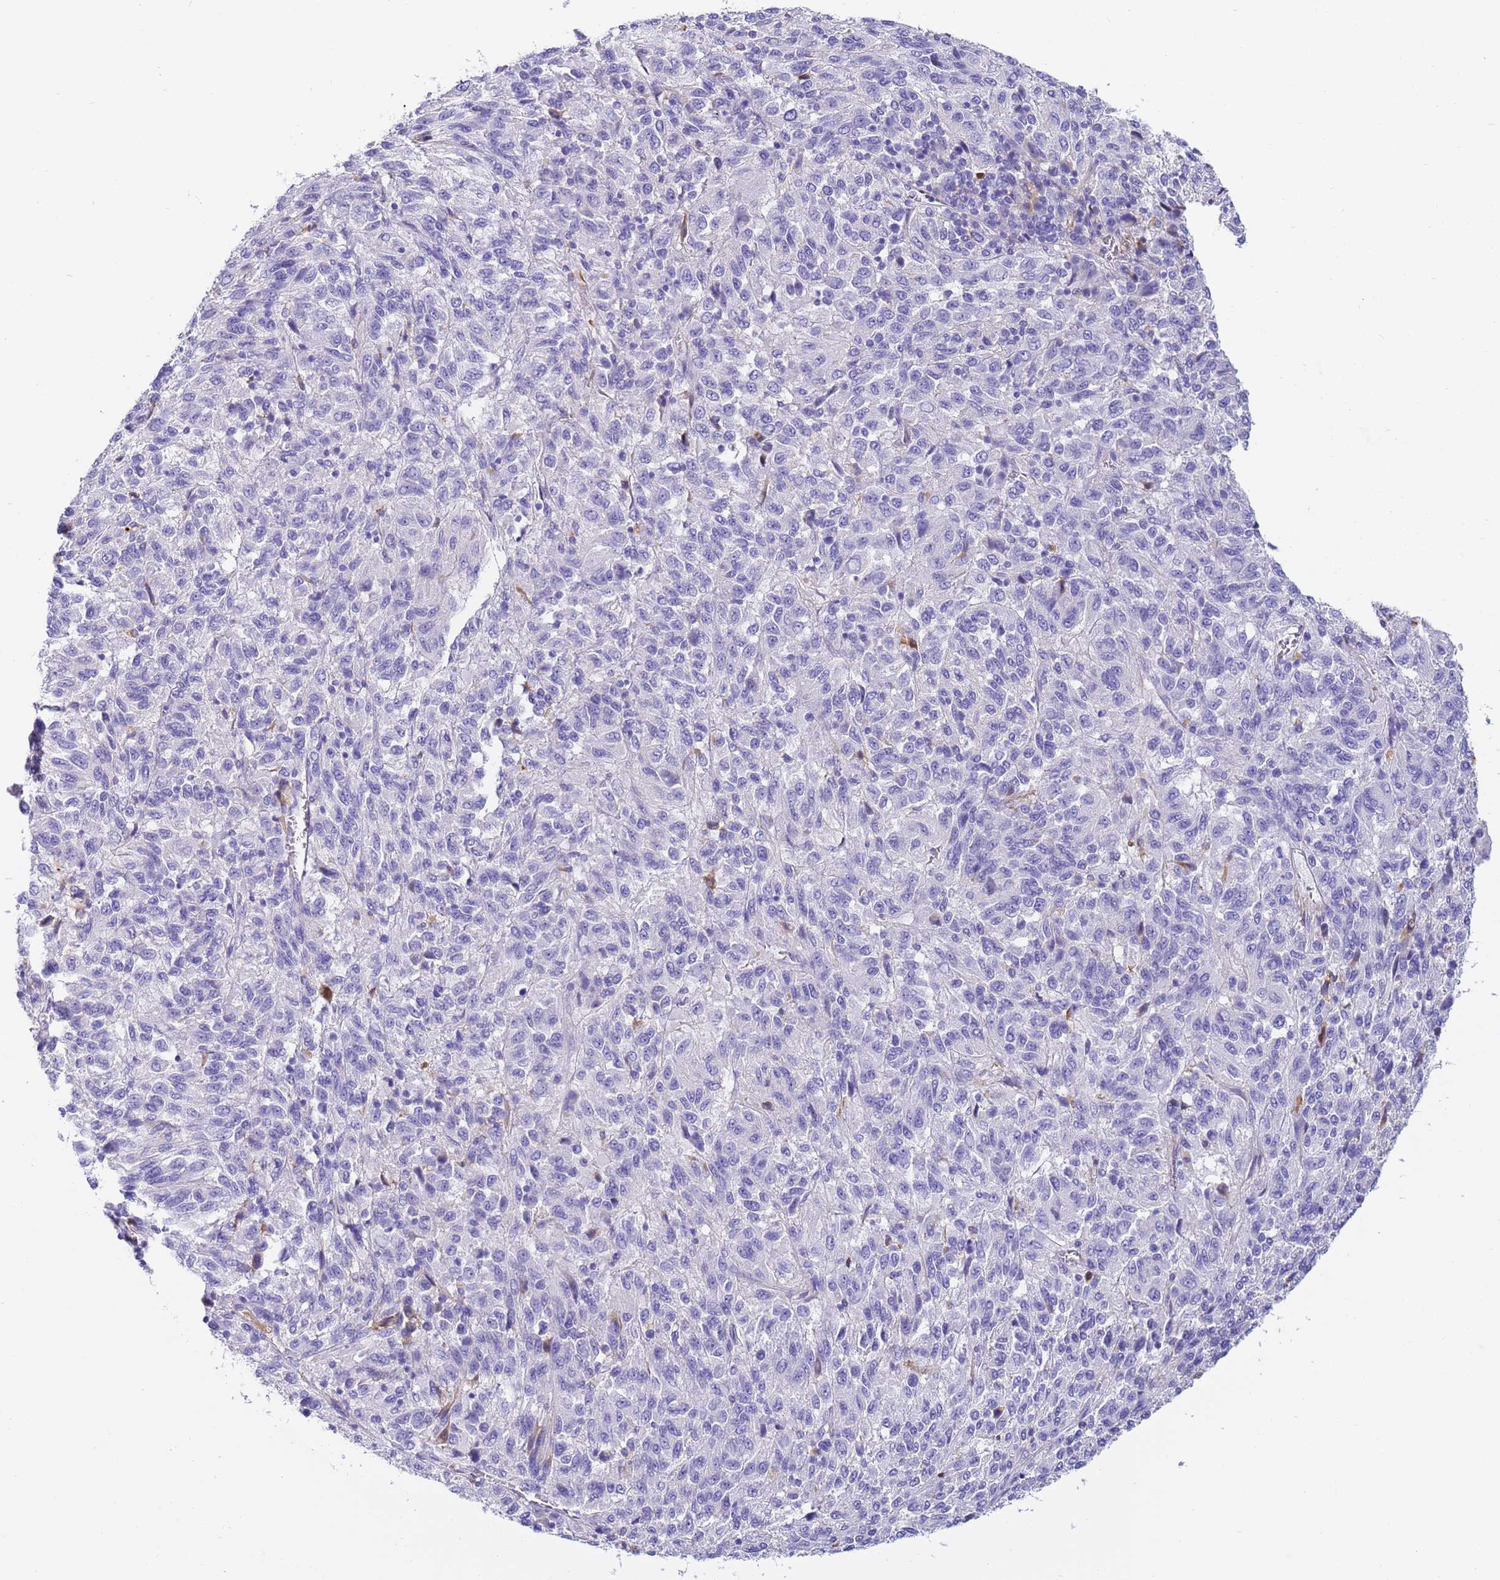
{"staining": {"intensity": "negative", "quantity": "none", "location": "none"}, "tissue": "melanoma", "cell_type": "Tumor cells", "image_type": "cancer", "snomed": [{"axis": "morphology", "description": "Malignant melanoma, Metastatic site"}, {"axis": "topography", "description": "Lung"}], "caption": "IHC of human melanoma reveals no expression in tumor cells.", "gene": "CFHR2", "patient": {"sex": "male", "age": 64}}